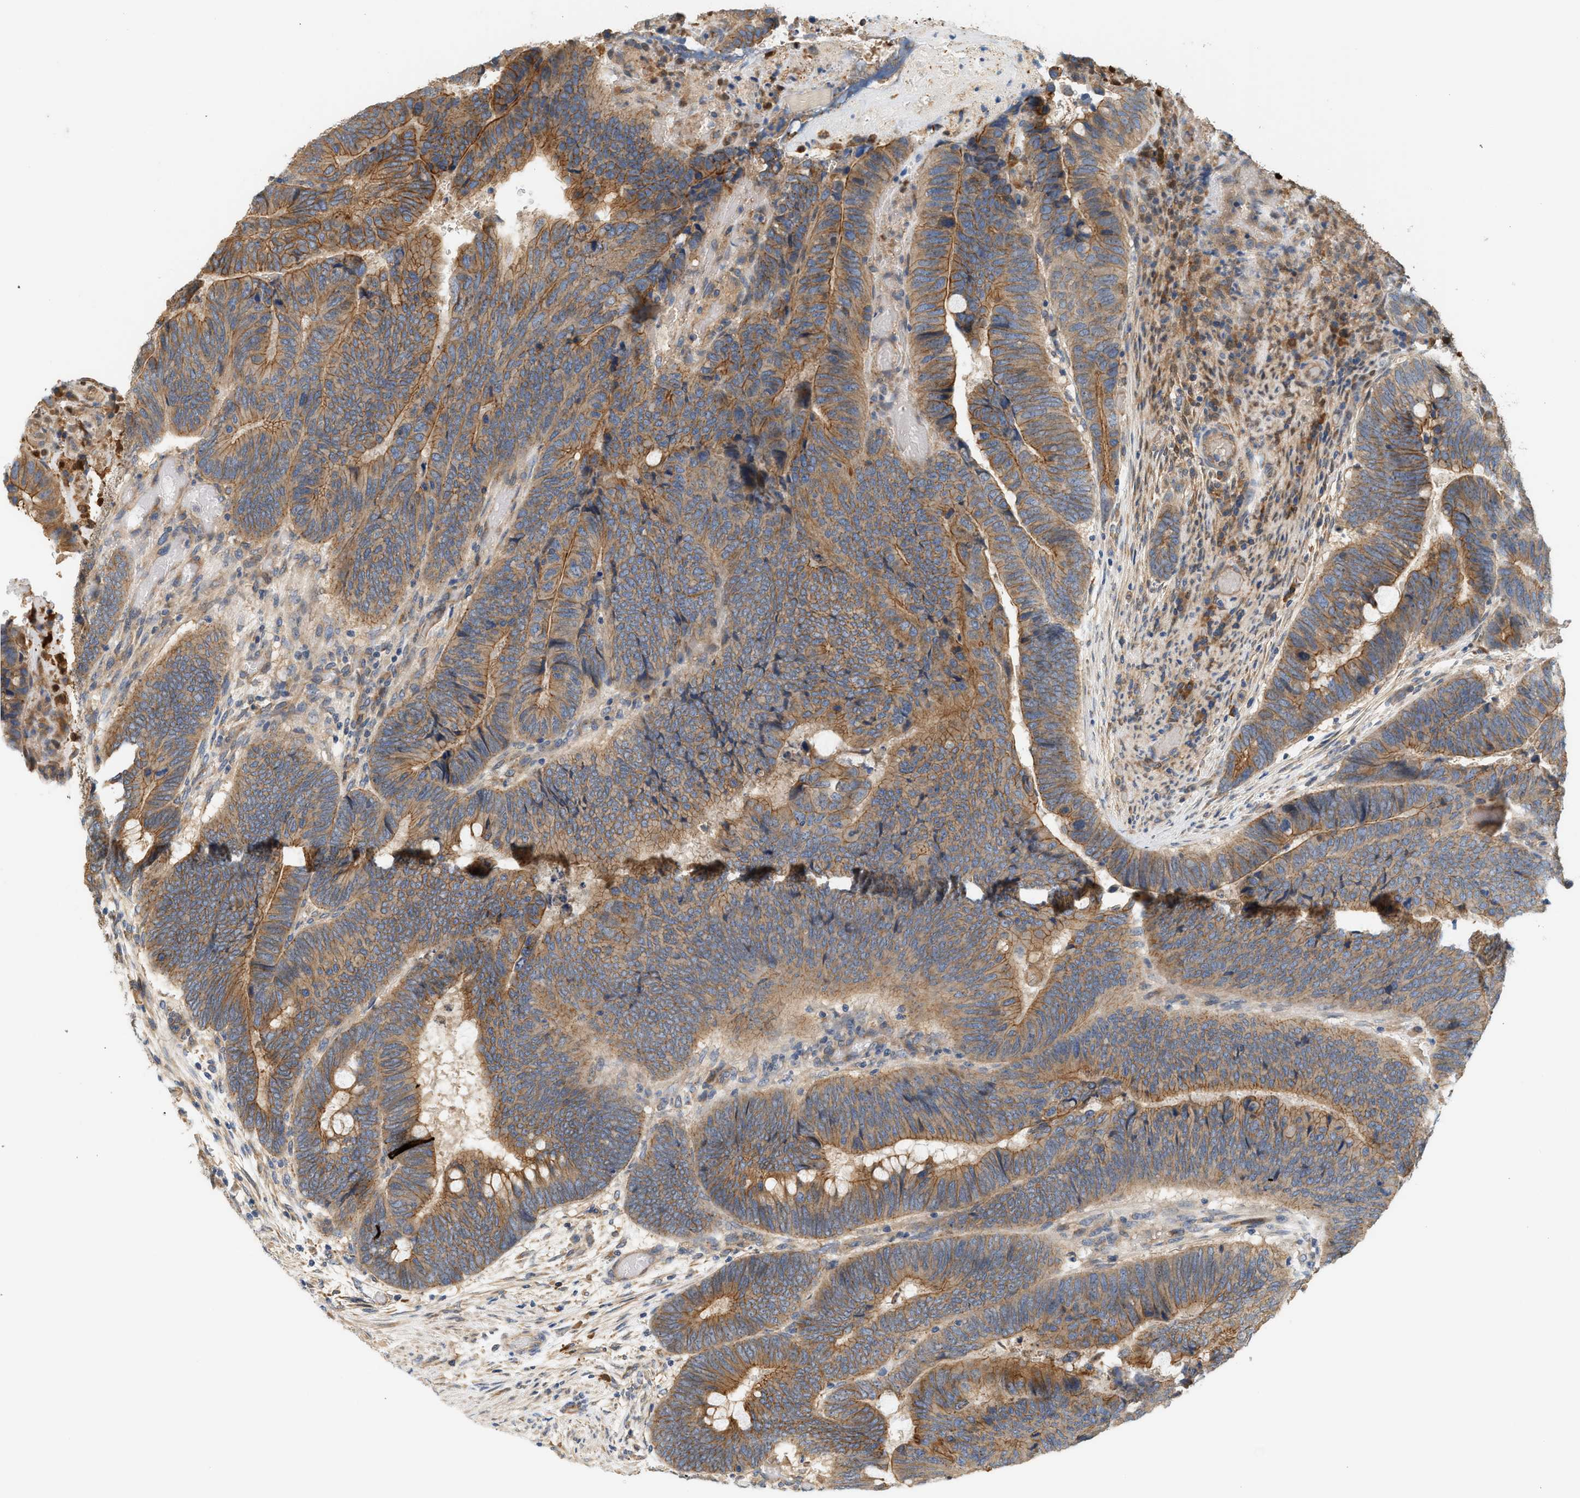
{"staining": {"intensity": "moderate", "quantity": ">75%", "location": "cytoplasmic/membranous"}, "tissue": "colorectal cancer", "cell_type": "Tumor cells", "image_type": "cancer", "snomed": [{"axis": "morphology", "description": "Normal tissue, NOS"}, {"axis": "morphology", "description": "Adenocarcinoma, NOS"}, {"axis": "topography", "description": "Rectum"}], "caption": "Human colorectal cancer (adenocarcinoma) stained with a protein marker exhibits moderate staining in tumor cells.", "gene": "CTXN1", "patient": {"sex": "male", "age": 92}}